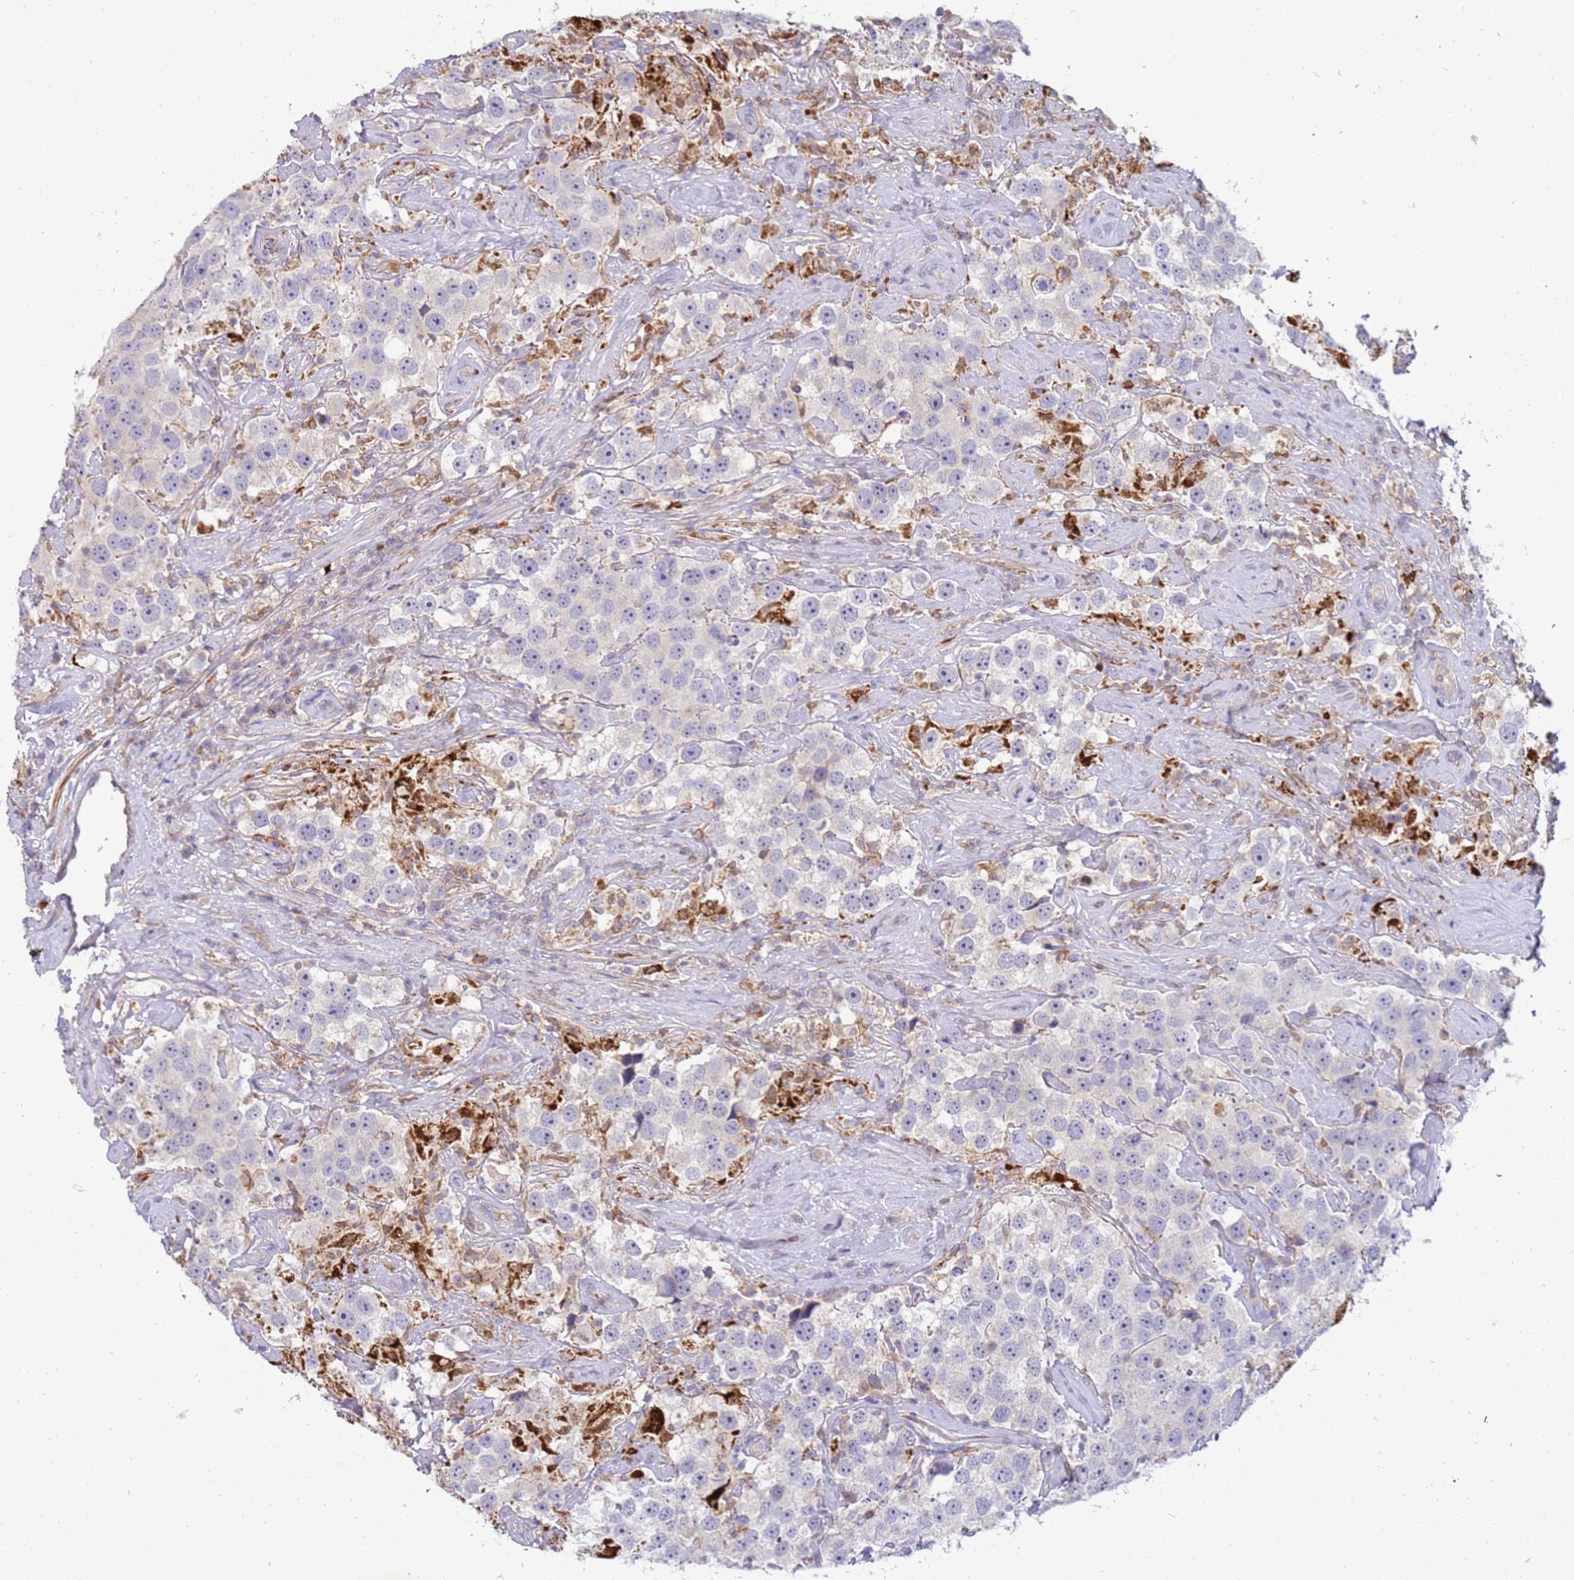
{"staining": {"intensity": "negative", "quantity": "none", "location": "none"}, "tissue": "testis cancer", "cell_type": "Tumor cells", "image_type": "cancer", "snomed": [{"axis": "morphology", "description": "Seminoma, NOS"}, {"axis": "topography", "description": "Testis"}], "caption": "High power microscopy micrograph of an immunohistochemistry histopathology image of seminoma (testis), revealing no significant staining in tumor cells. (DAB IHC with hematoxylin counter stain).", "gene": "STK25", "patient": {"sex": "male", "age": 49}}